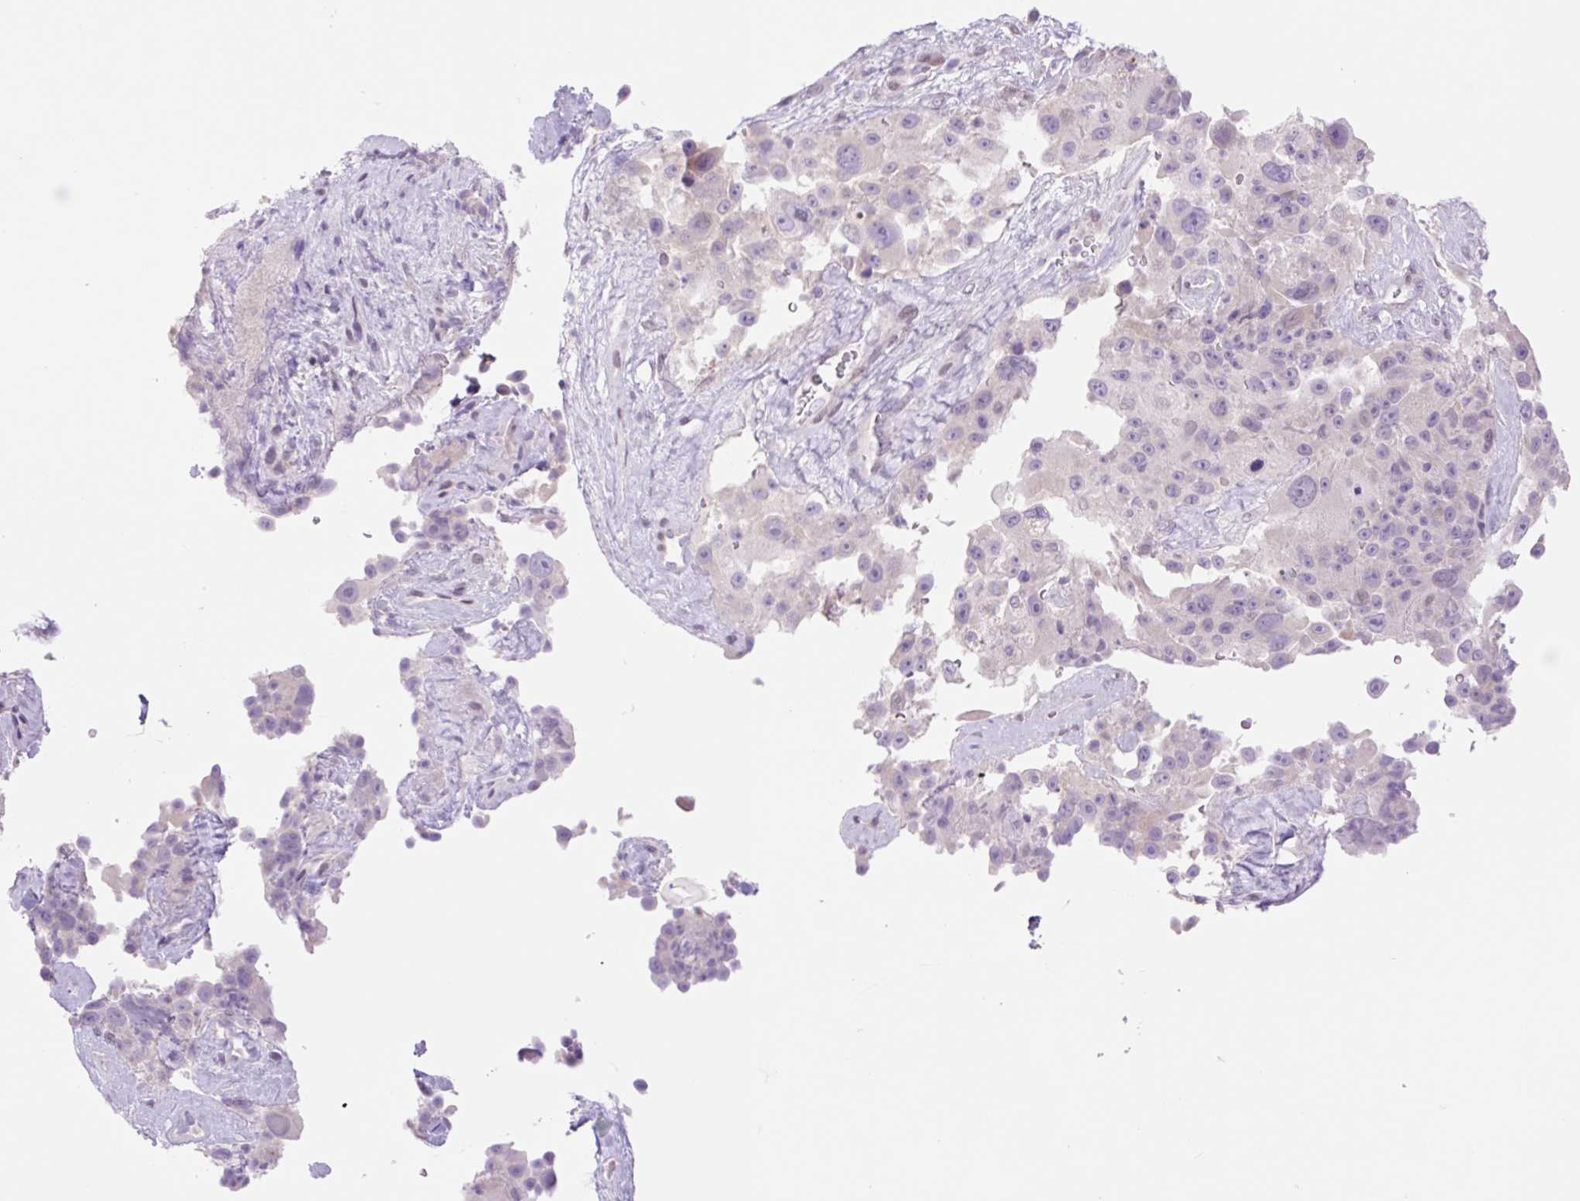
{"staining": {"intensity": "negative", "quantity": "none", "location": "none"}, "tissue": "melanoma", "cell_type": "Tumor cells", "image_type": "cancer", "snomed": [{"axis": "morphology", "description": "Malignant melanoma, Metastatic site"}, {"axis": "topography", "description": "Lymph node"}], "caption": "This is a micrograph of immunohistochemistry staining of malignant melanoma (metastatic site), which shows no positivity in tumor cells. (Stains: DAB IHC with hematoxylin counter stain, Microscopy: brightfield microscopy at high magnification).", "gene": "TBX15", "patient": {"sex": "male", "age": 62}}